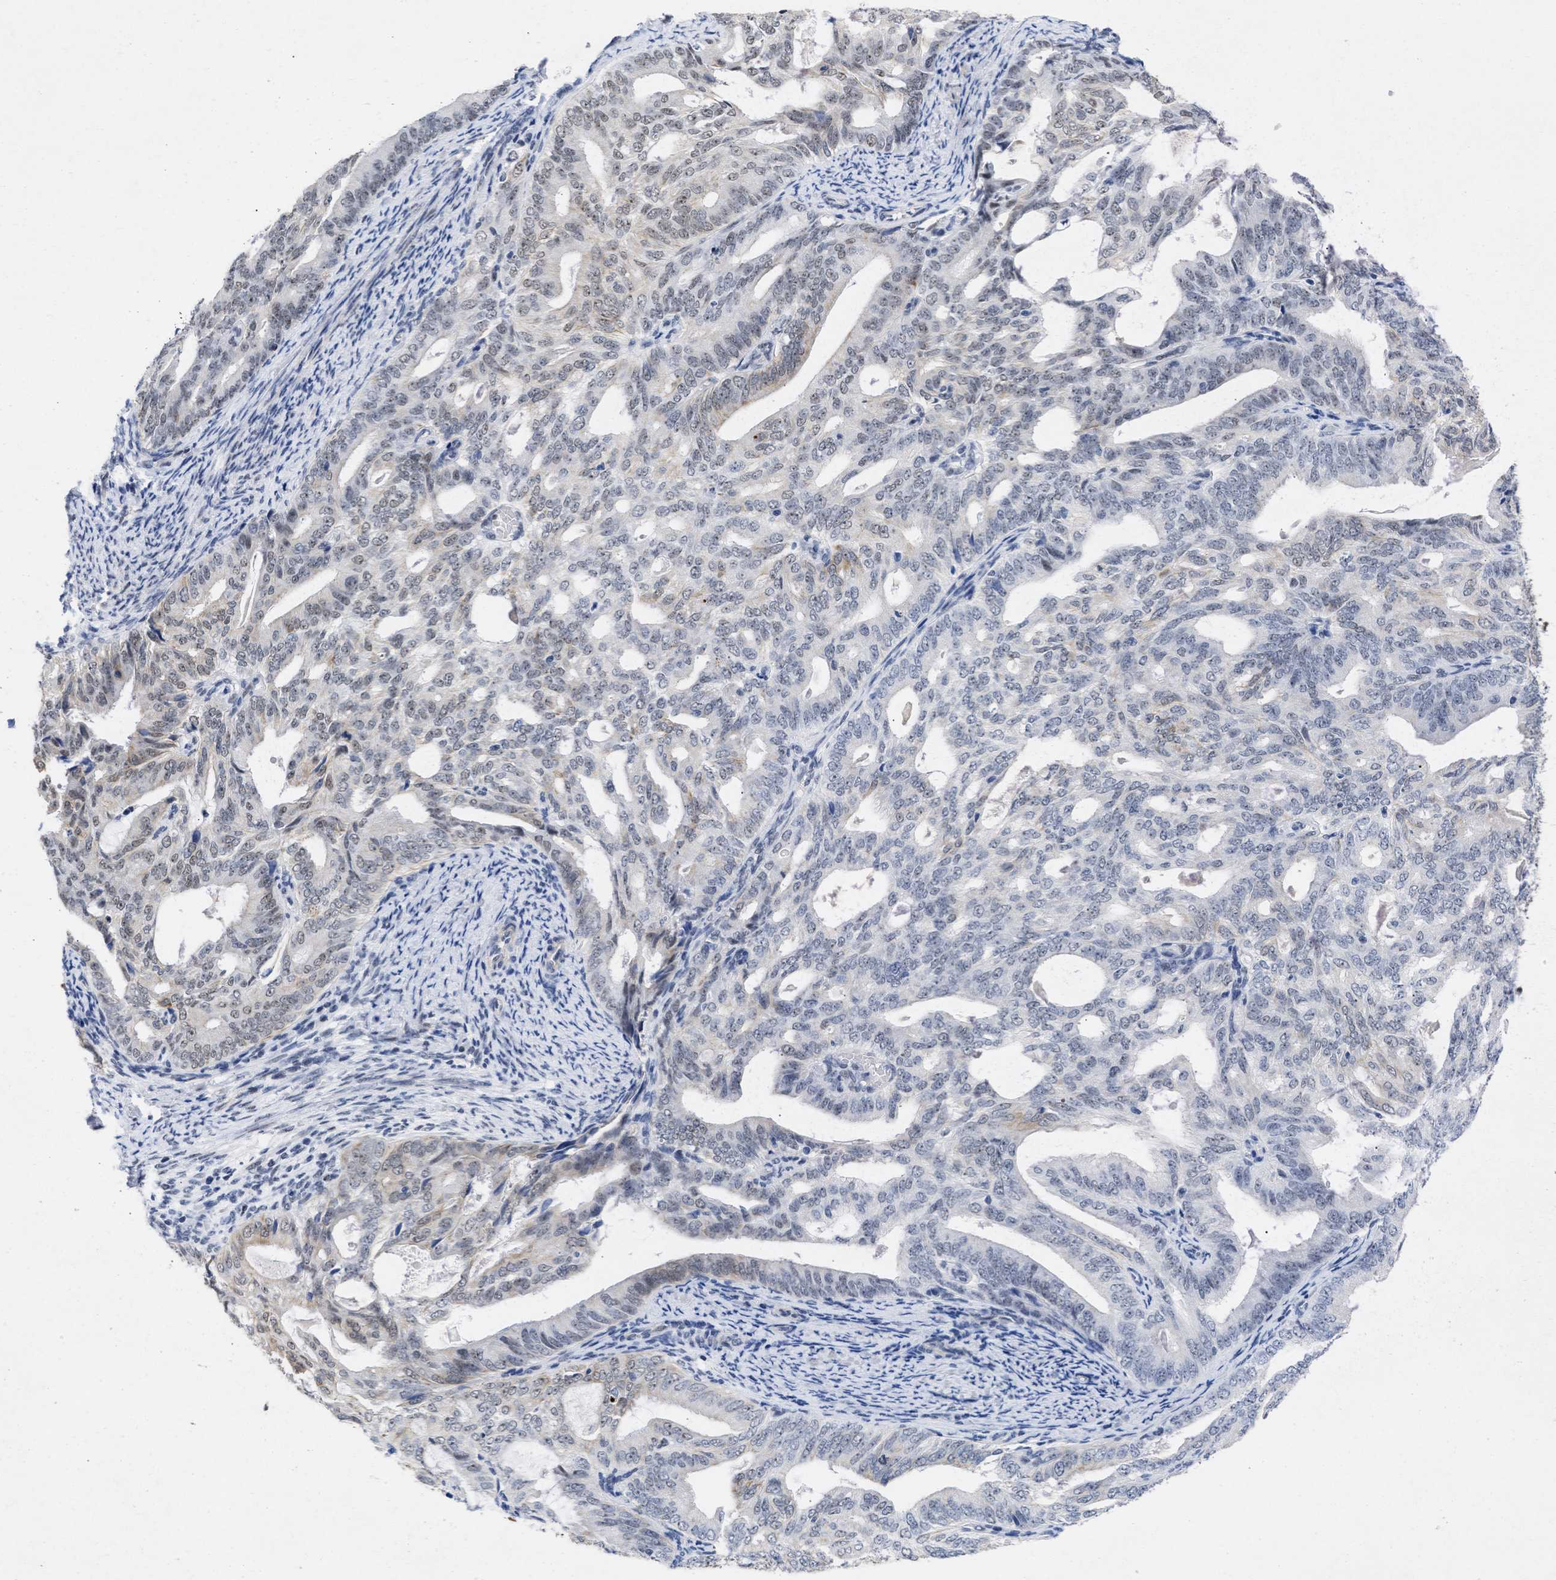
{"staining": {"intensity": "moderate", "quantity": "<25%", "location": "nuclear"}, "tissue": "endometrial cancer", "cell_type": "Tumor cells", "image_type": "cancer", "snomed": [{"axis": "morphology", "description": "Adenocarcinoma, NOS"}, {"axis": "topography", "description": "Endometrium"}], "caption": "The histopathology image shows a brown stain indicating the presence of a protein in the nuclear of tumor cells in adenocarcinoma (endometrial). (DAB (3,3'-diaminobenzidine) IHC, brown staining for protein, blue staining for nuclei).", "gene": "DDX41", "patient": {"sex": "female", "age": 58}}